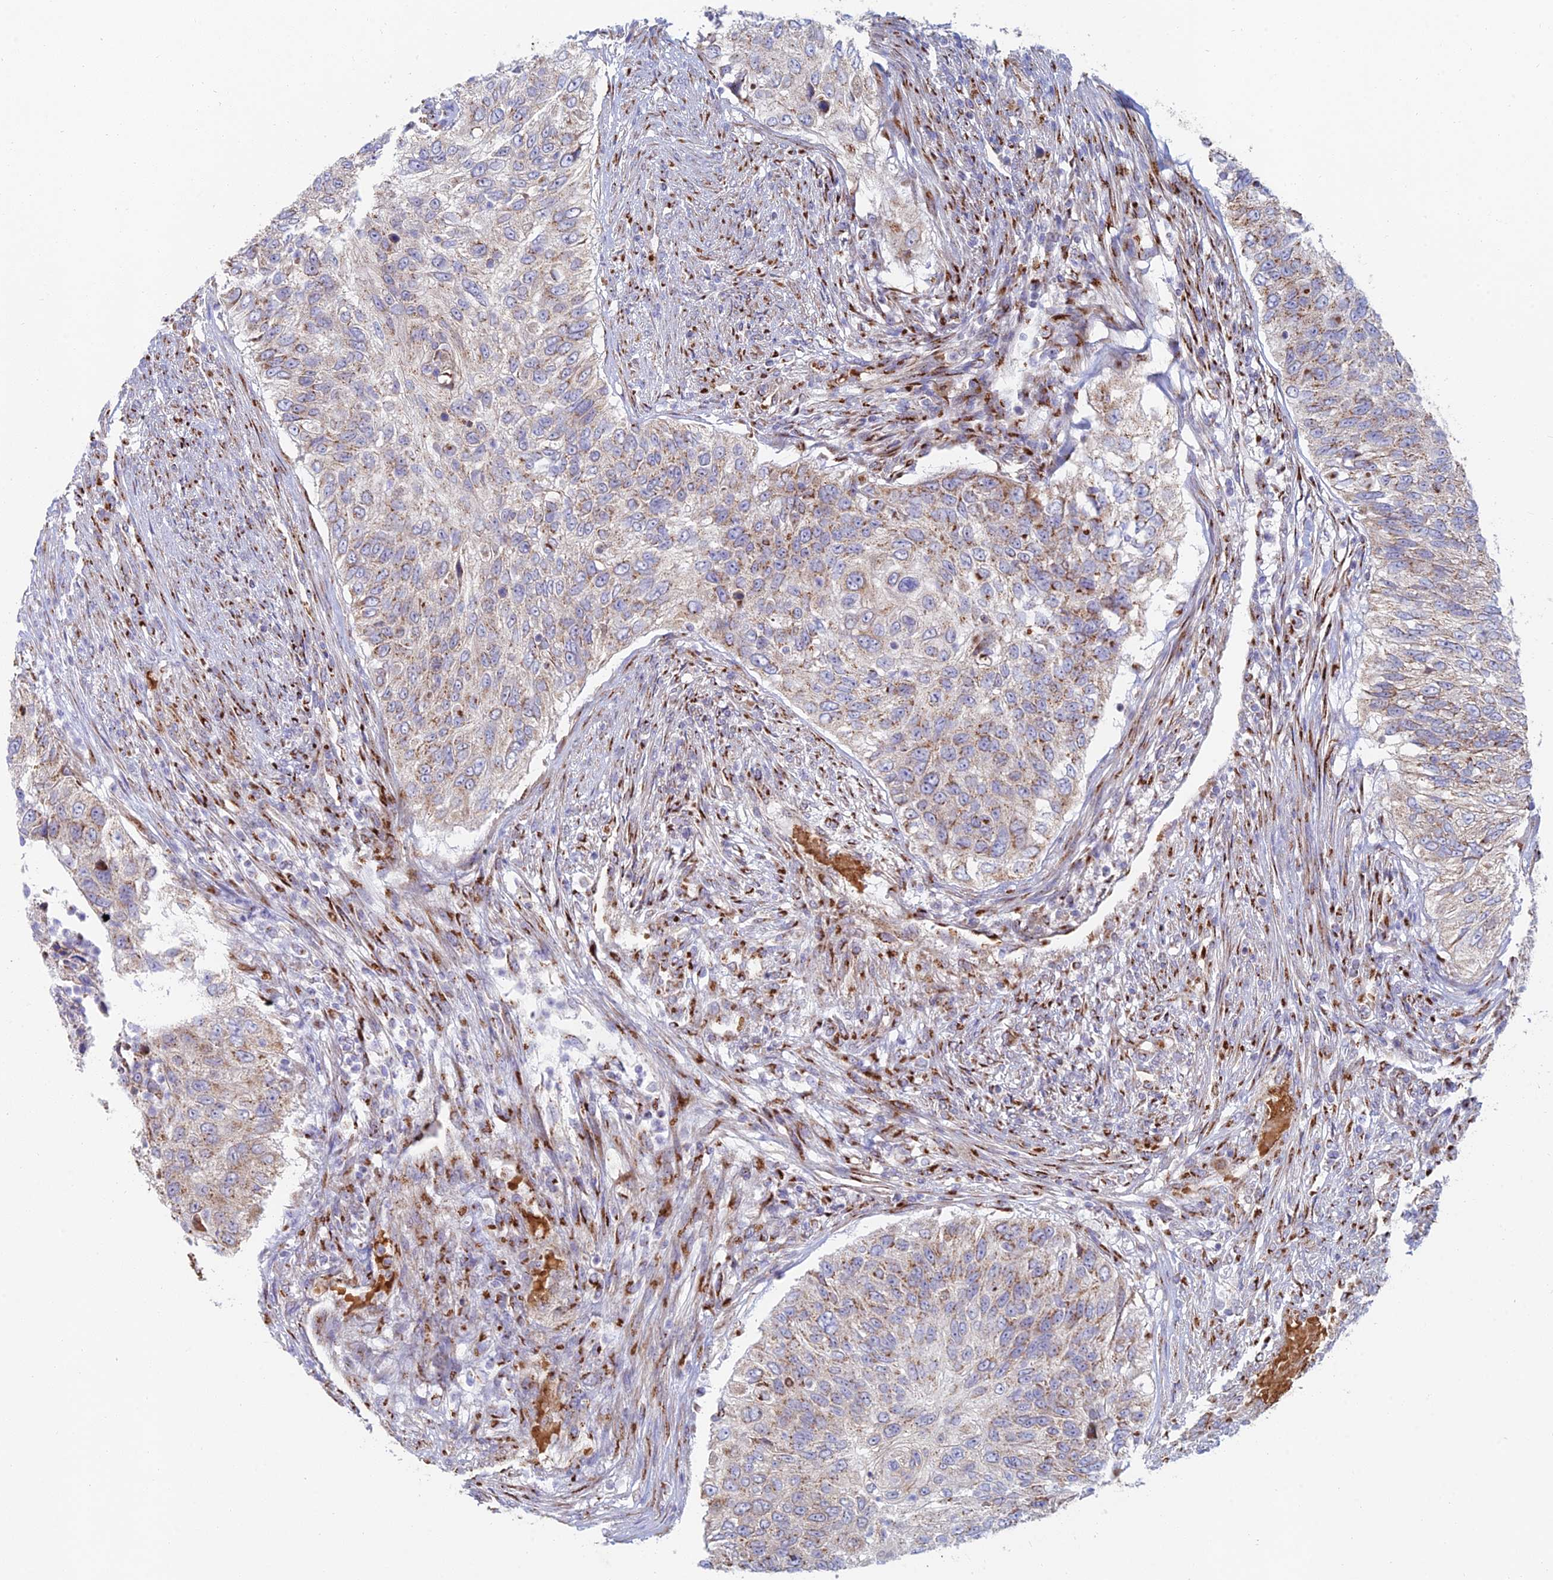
{"staining": {"intensity": "moderate", "quantity": "<25%", "location": "cytoplasmic/membranous"}, "tissue": "urothelial cancer", "cell_type": "Tumor cells", "image_type": "cancer", "snomed": [{"axis": "morphology", "description": "Urothelial carcinoma, High grade"}, {"axis": "topography", "description": "Urinary bladder"}], "caption": "The micrograph demonstrates staining of urothelial carcinoma (high-grade), revealing moderate cytoplasmic/membranous protein positivity (brown color) within tumor cells.", "gene": "HS2ST1", "patient": {"sex": "female", "age": 60}}